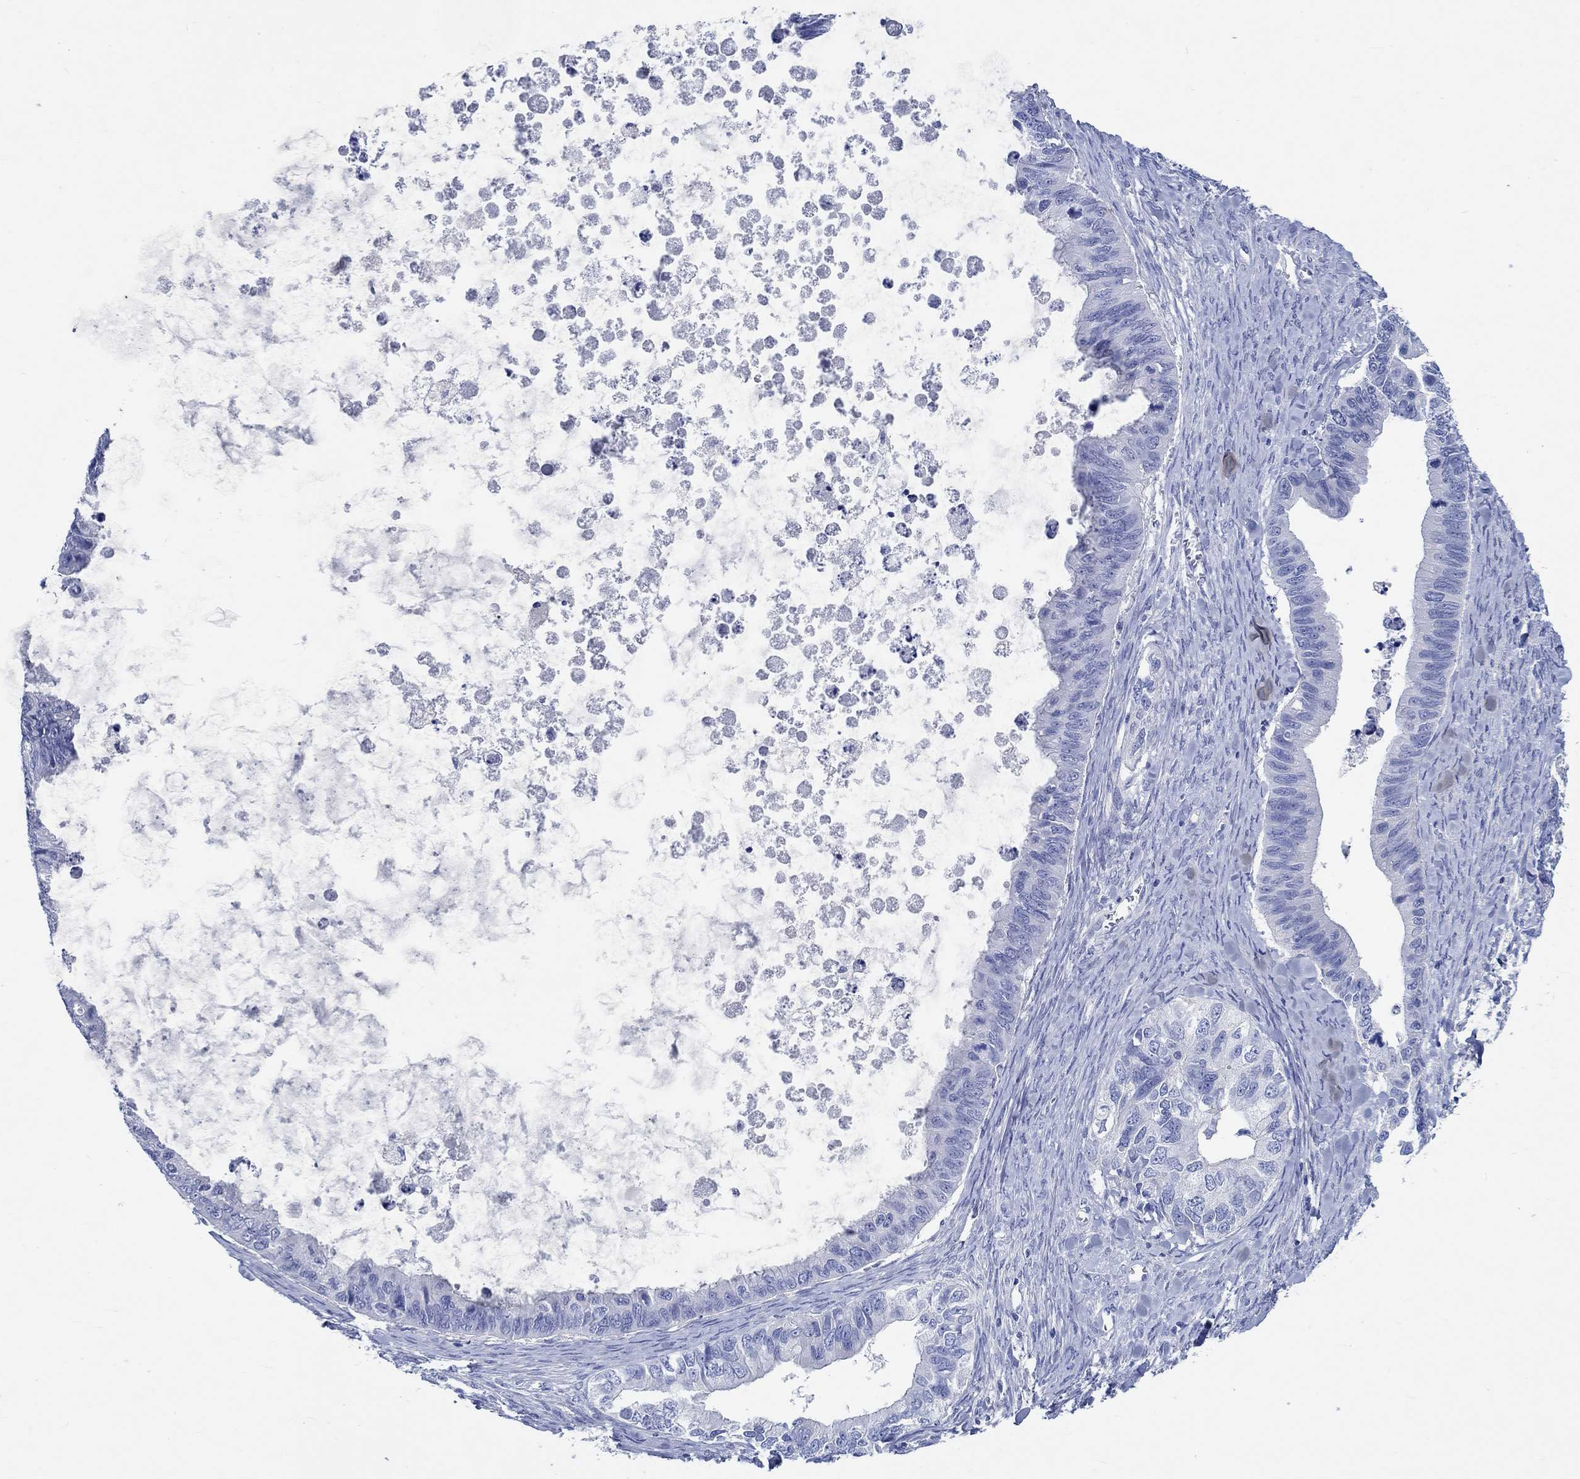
{"staining": {"intensity": "negative", "quantity": "none", "location": "none"}, "tissue": "ovarian cancer", "cell_type": "Tumor cells", "image_type": "cancer", "snomed": [{"axis": "morphology", "description": "Cystadenocarcinoma, mucinous, NOS"}, {"axis": "topography", "description": "Ovary"}], "caption": "DAB immunohistochemical staining of ovarian cancer (mucinous cystadenocarcinoma) exhibits no significant positivity in tumor cells.", "gene": "SHISA4", "patient": {"sex": "female", "age": 76}}